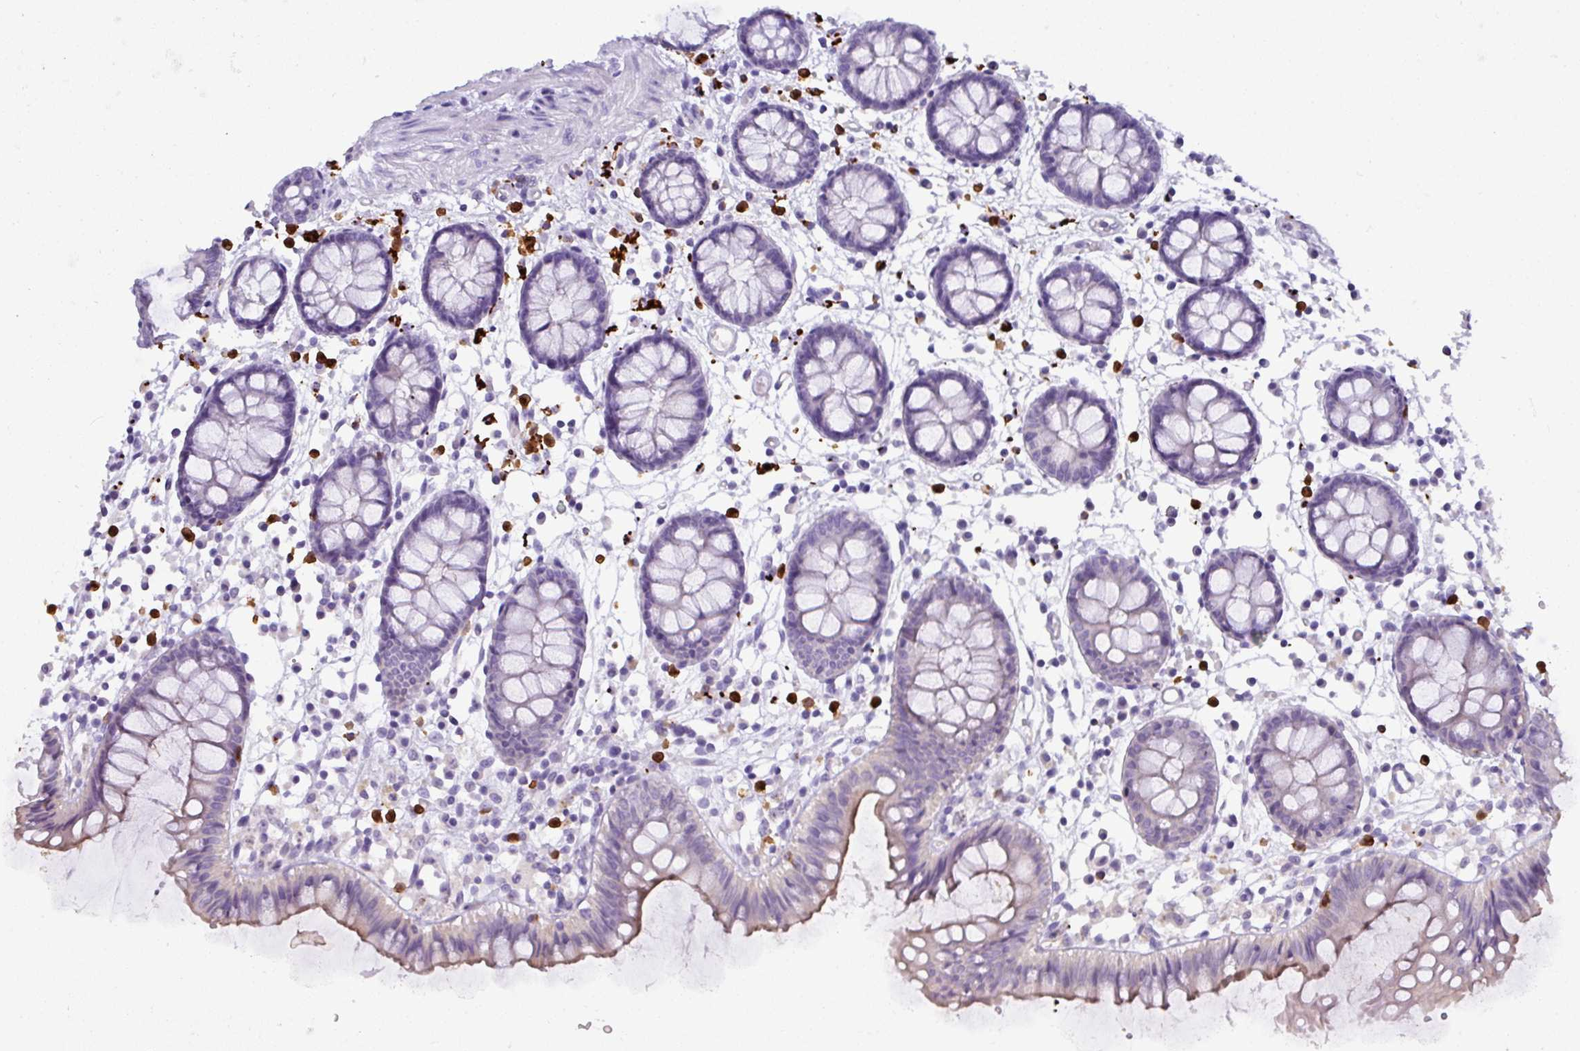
{"staining": {"intensity": "negative", "quantity": "none", "location": "none"}, "tissue": "colon", "cell_type": "Endothelial cells", "image_type": "normal", "snomed": [{"axis": "morphology", "description": "Normal tissue, NOS"}, {"axis": "topography", "description": "Colon"}], "caption": "Histopathology image shows no significant protein staining in endothelial cells of benign colon.", "gene": "MRM2", "patient": {"sex": "female", "age": 84}}